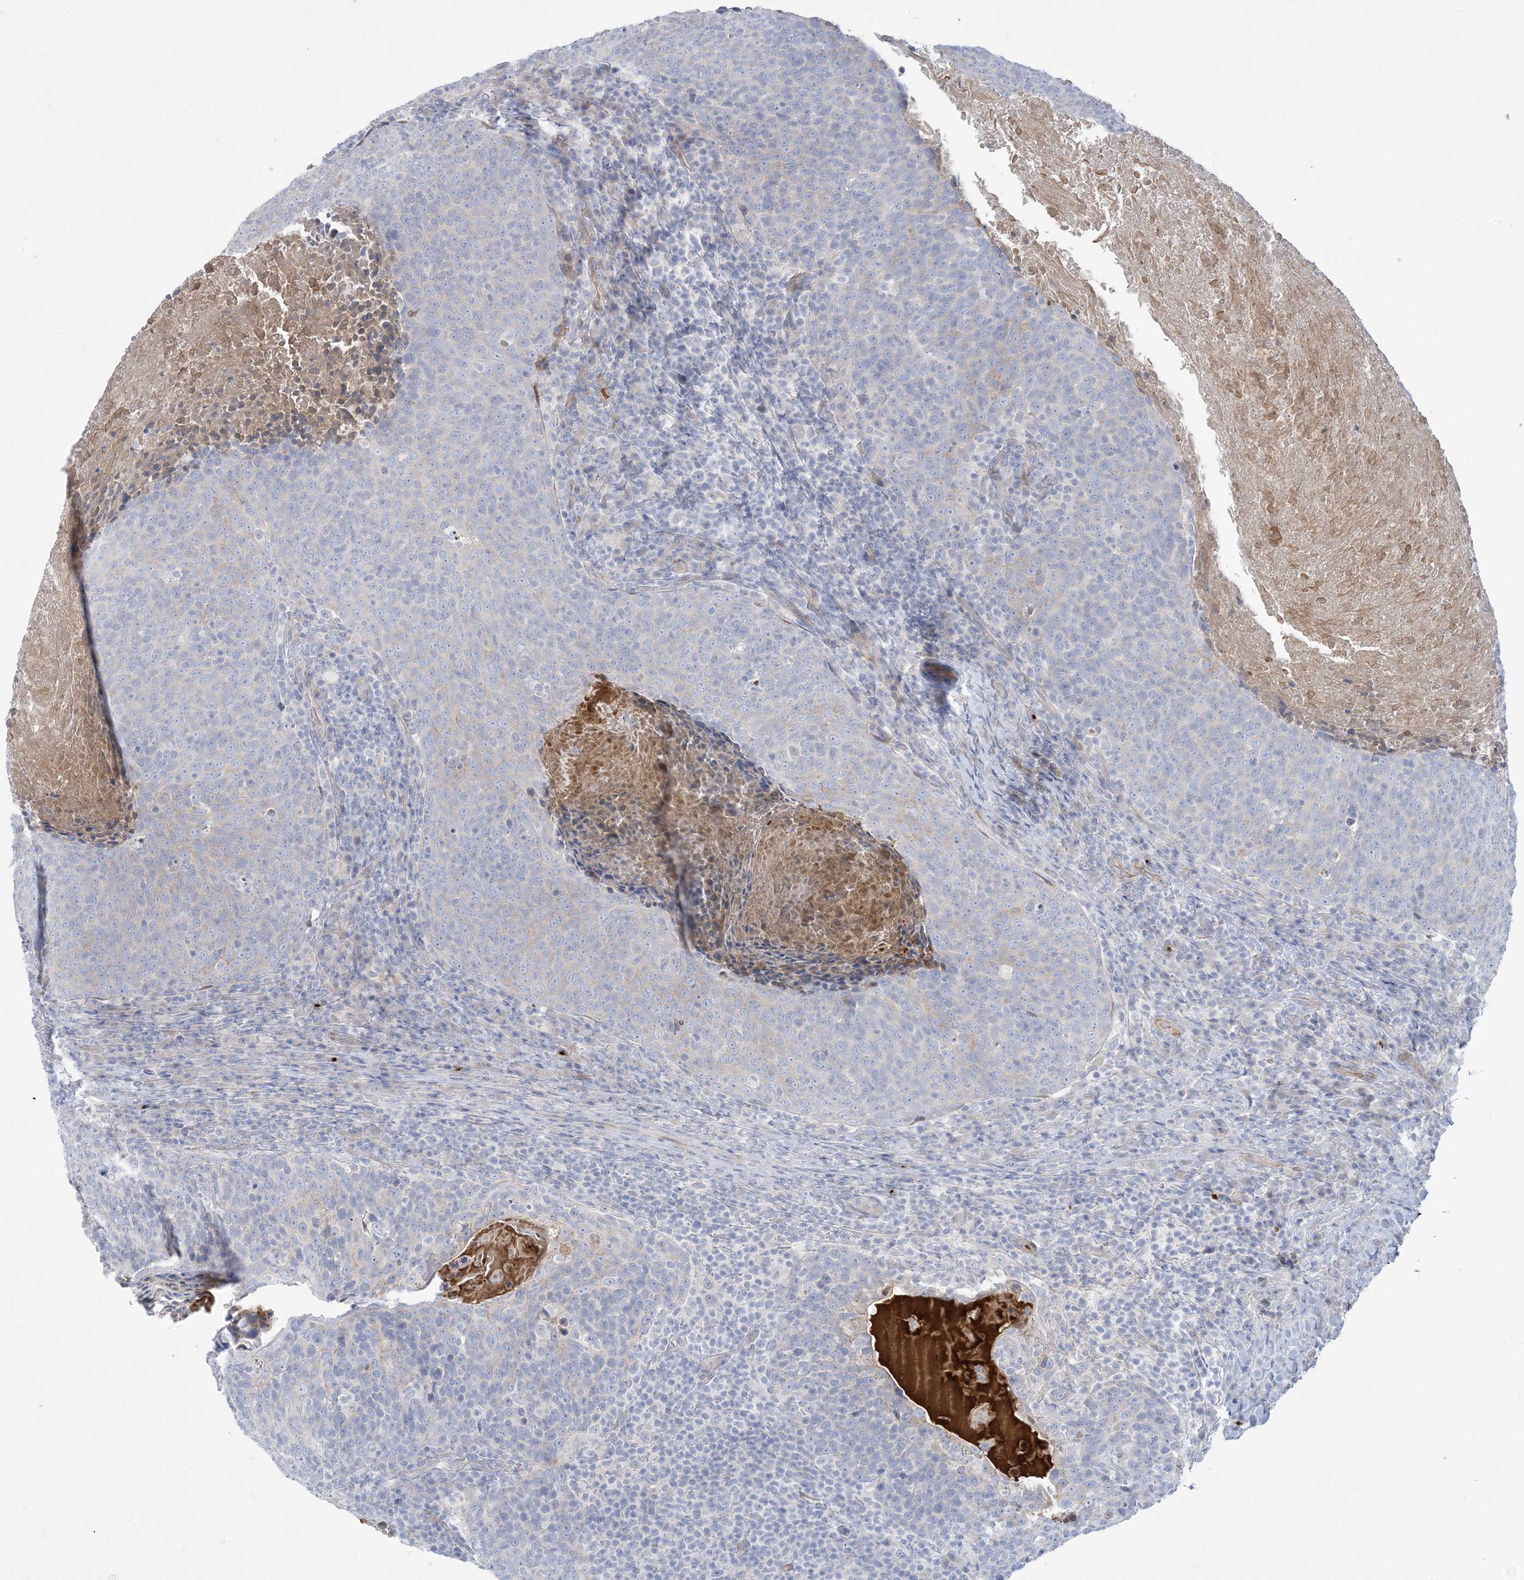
{"staining": {"intensity": "negative", "quantity": "none", "location": "none"}, "tissue": "head and neck cancer", "cell_type": "Tumor cells", "image_type": "cancer", "snomed": [{"axis": "morphology", "description": "Squamous cell carcinoma, NOS"}, {"axis": "morphology", "description": "Squamous cell carcinoma, metastatic, NOS"}, {"axis": "topography", "description": "Lymph node"}, {"axis": "topography", "description": "Head-Neck"}], "caption": "Immunohistochemistry histopathology image of neoplastic tissue: metastatic squamous cell carcinoma (head and neck) stained with DAB (3,3'-diaminobenzidine) reveals no significant protein positivity in tumor cells. (Brightfield microscopy of DAB (3,3'-diaminobenzidine) immunohistochemistry (IHC) at high magnification).", "gene": "ATP11C", "patient": {"sex": "male", "age": 62}}